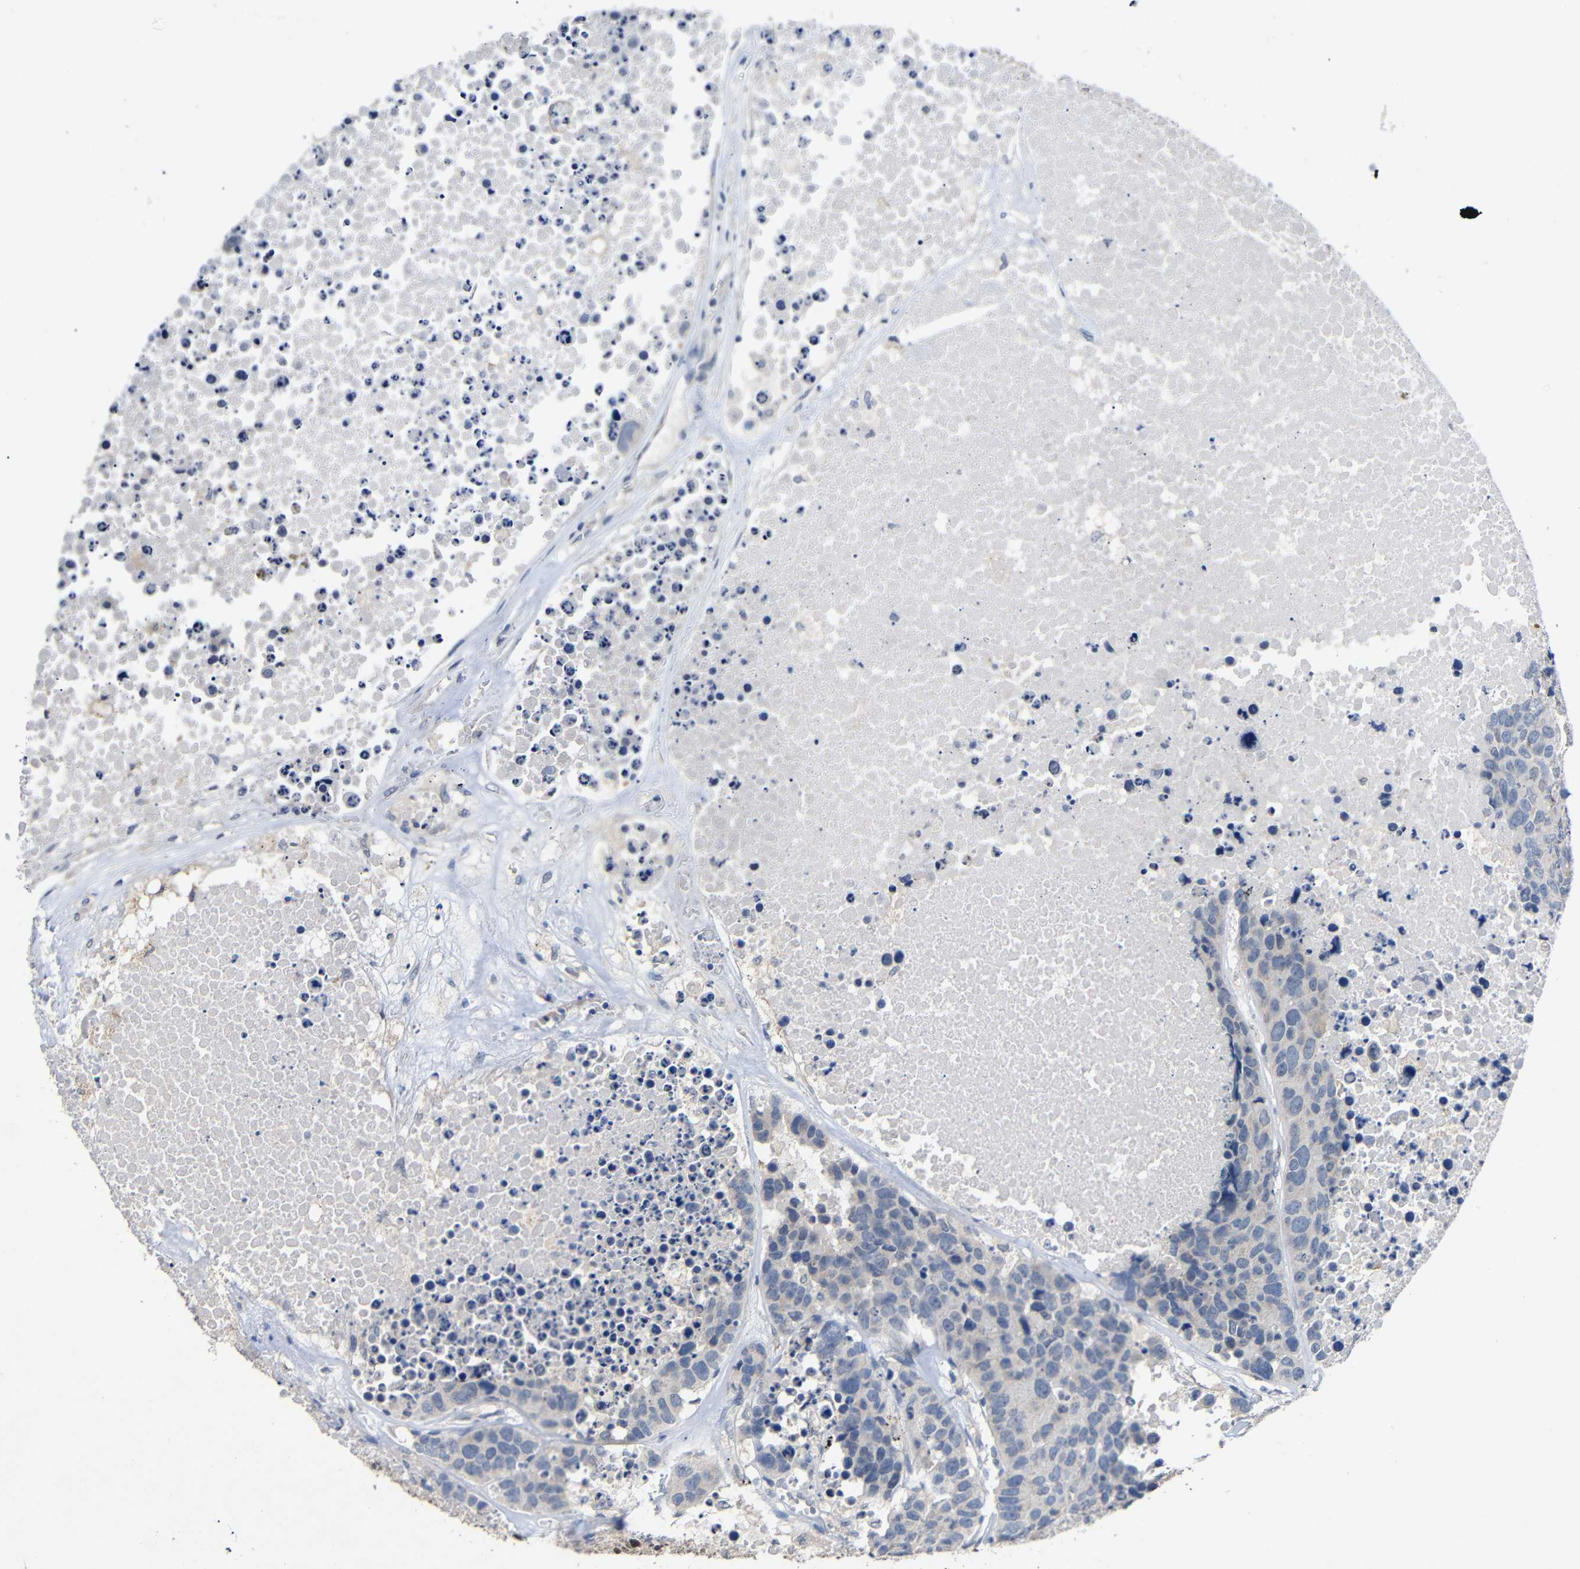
{"staining": {"intensity": "negative", "quantity": "none", "location": "none"}, "tissue": "carcinoid", "cell_type": "Tumor cells", "image_type": "cancer", "snomed": [{"axis": "morphology", "description": "Carcinoid, malignant, NOS"}, {"axis": "topography", "description": "Lung"}], "caption": "Tumor cells show no significant protein staining in carcinoid (malignant).", "gene": "HNF1A", "patient": {"sex": "male", "age": 60}}